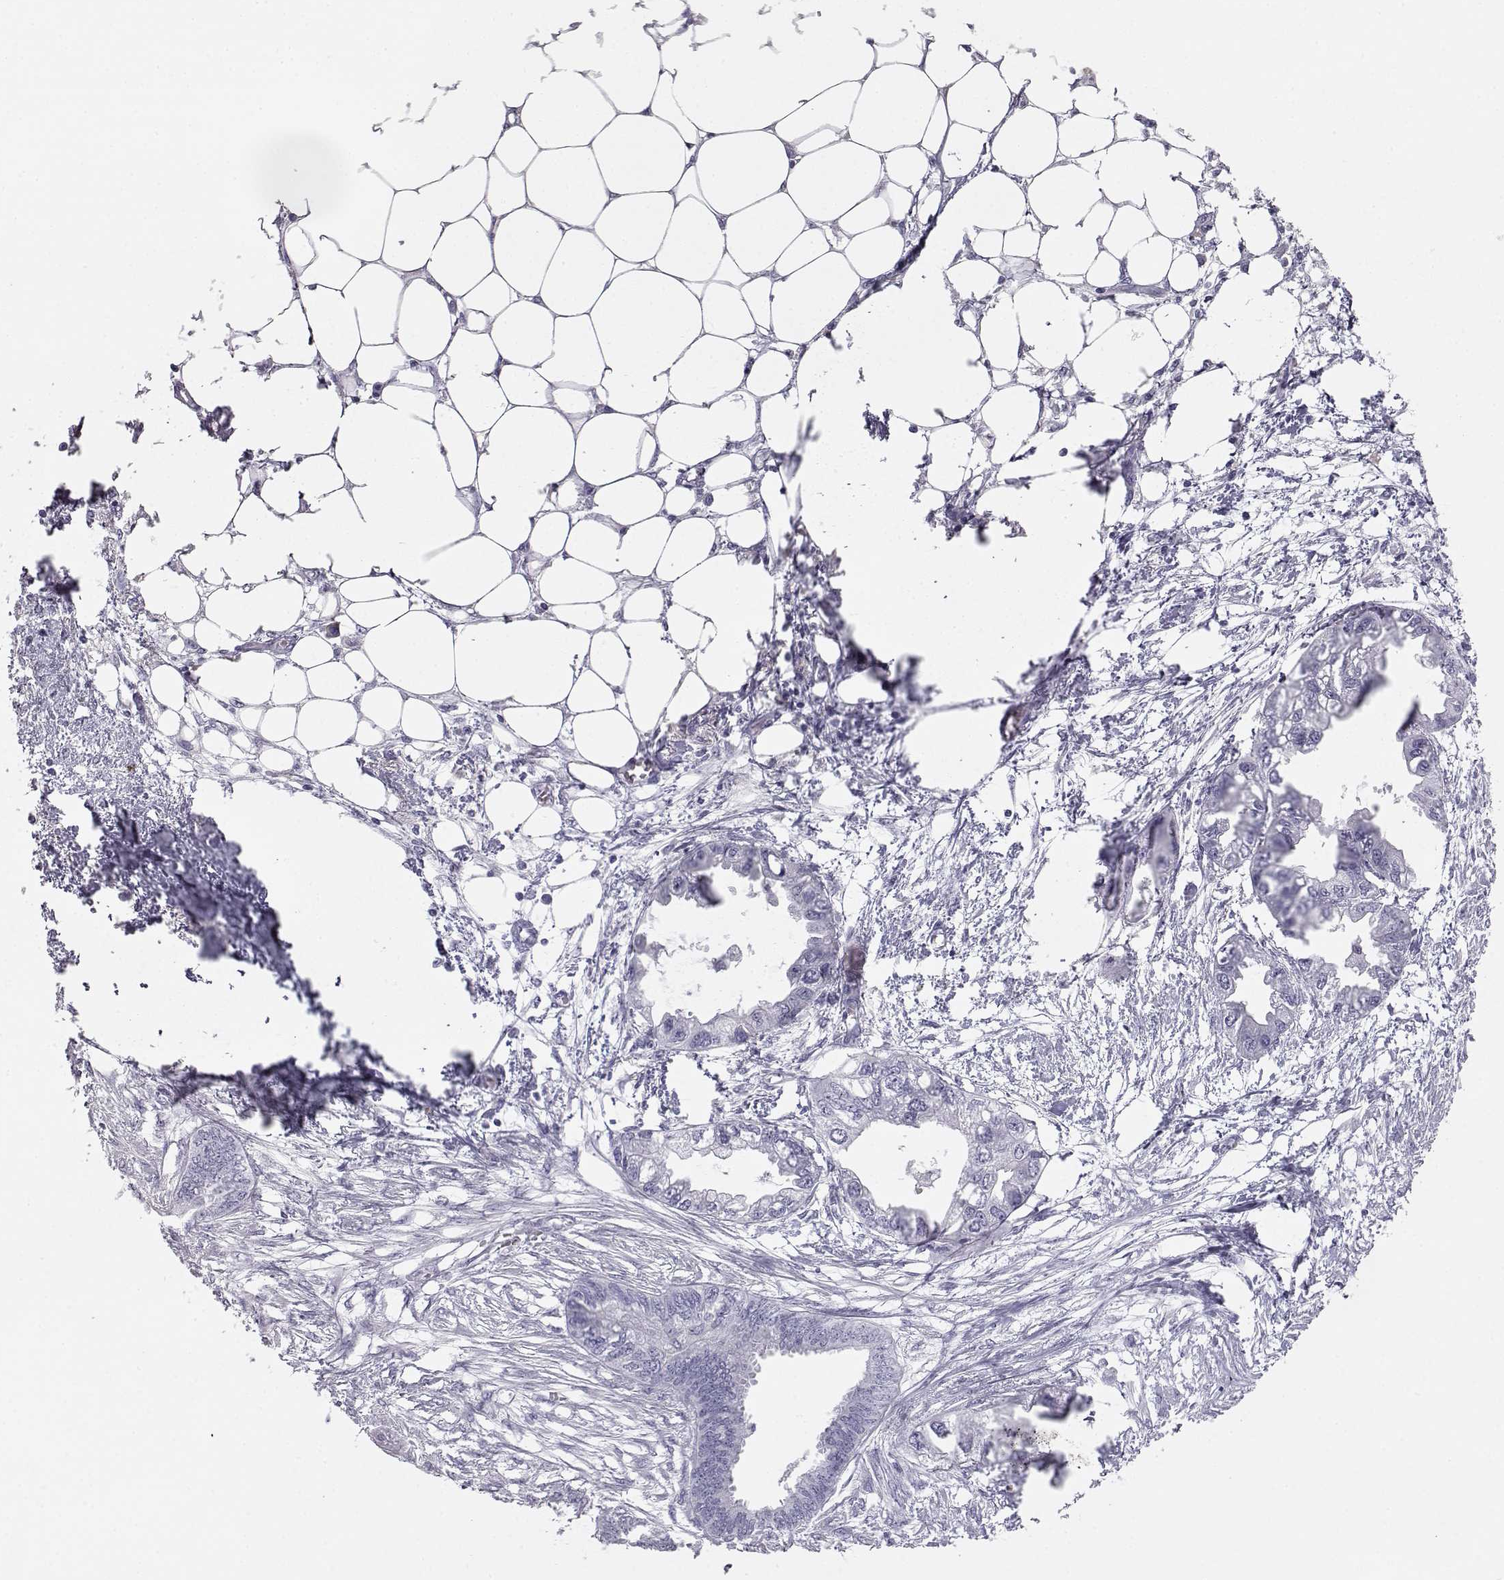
{"staining": {"intensity": "negative", "quantity": "none", "location": "none"}, "tissue": "endometrial cancer", "cell_type": "Tumor cells", "image_type": "cancer", "snomed": [{"axis": "morphology", "description": "Adenocarcinoma, NOS"}, {"axis": "morphology", "description": "Adenocarcinoma, metastatic, NOS"}, {"axis": "topography", "description": "Adipose tissue"}, {"axis": "topography", "description": "Endometrium"}], "caption": "IHC of human endometrial adenocarcinoma demonstrates no positivity in tumor cells.", "gene": "ITLN2", "patient": {"sex": "female", "age": 67}}